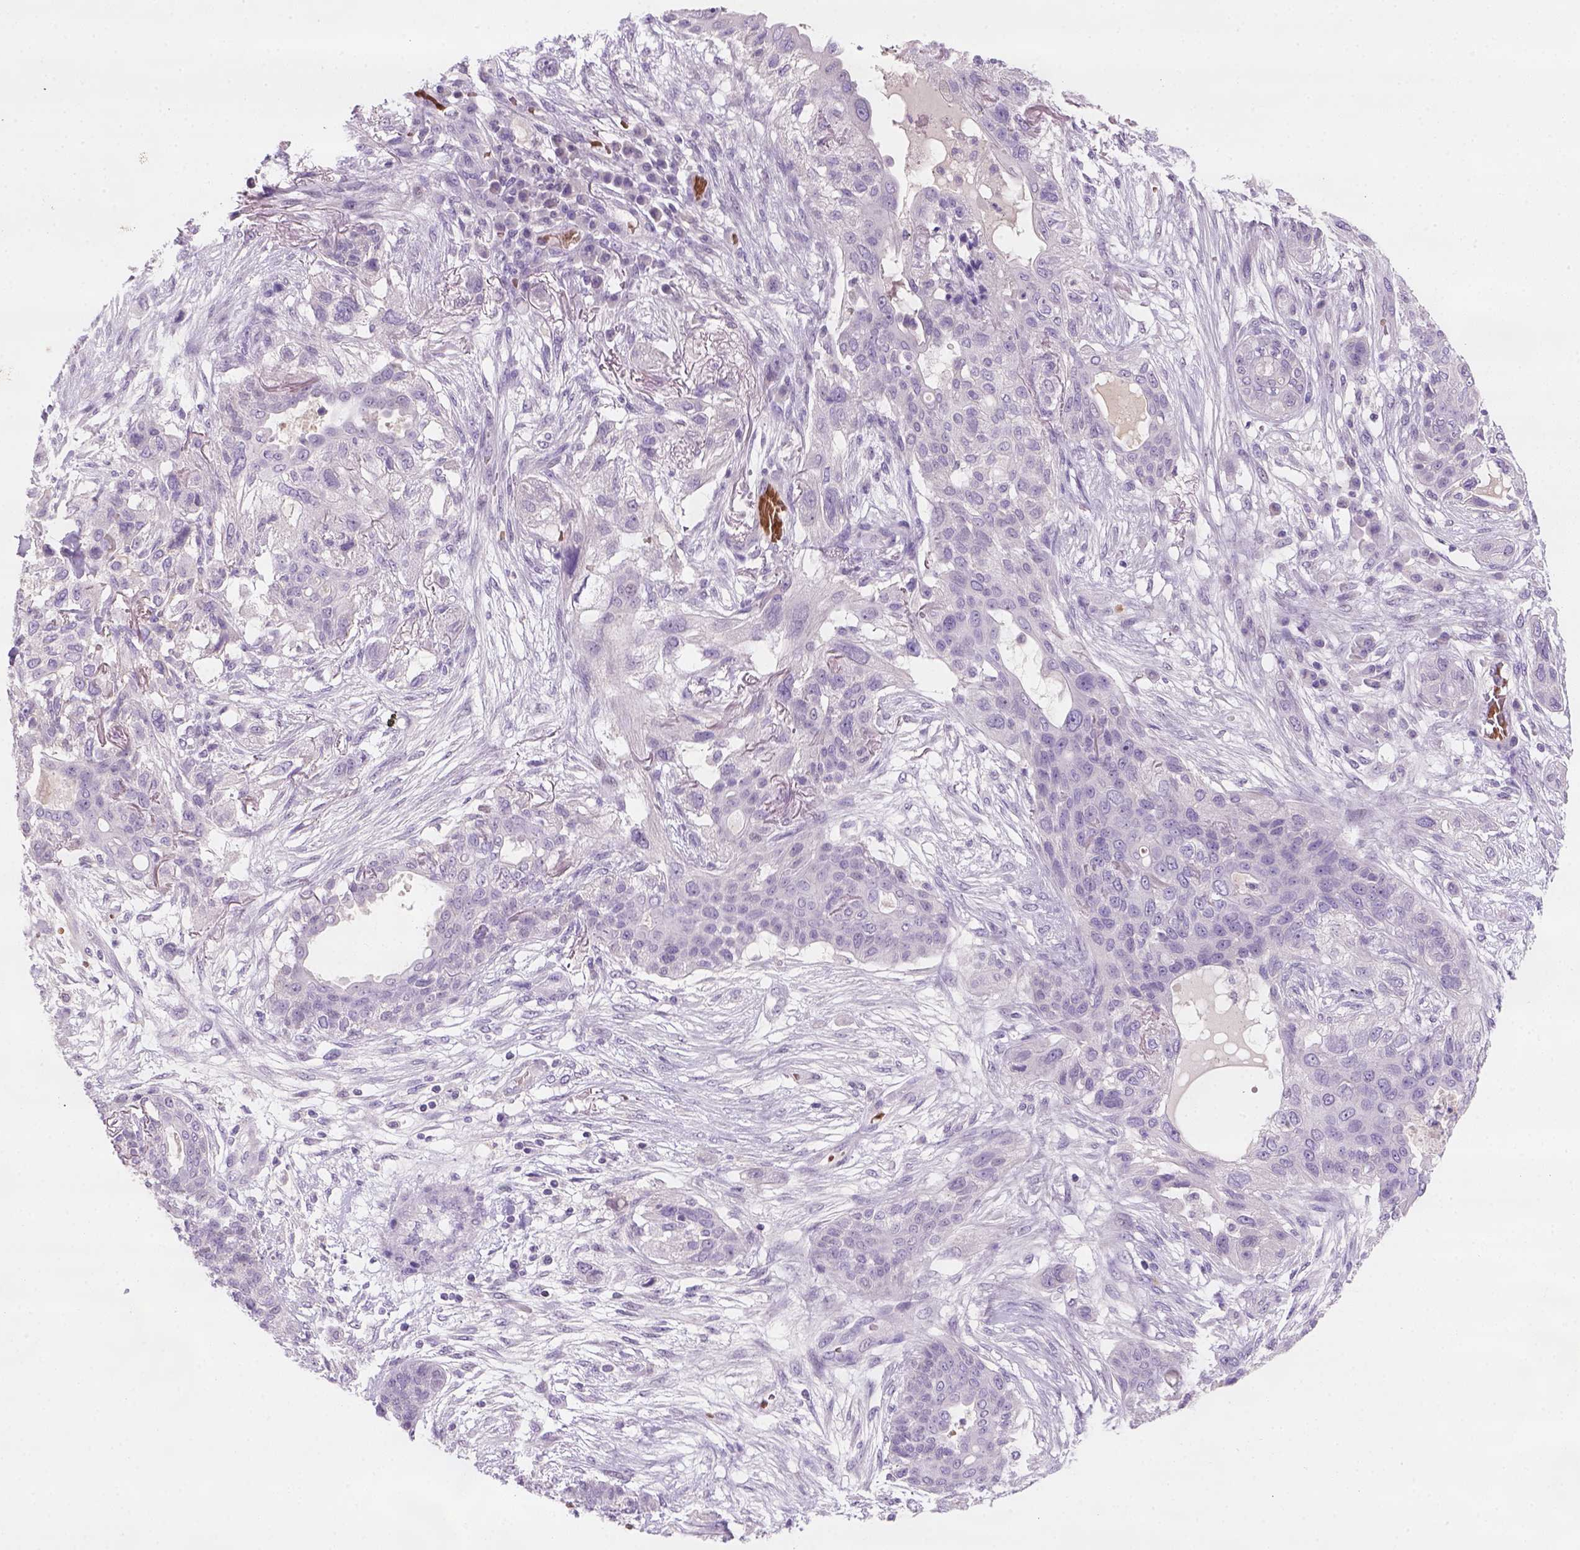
{"staining": {"intensity": "negative", "quantity": "none", "location": "none"}, "tissue": "lung cancer", "cell_type": "Tumor cells", "image_type": "cancer", "snomed": [{"axis": "morphology", "description": "Squamous cell carcinoma, NOS"}, {"axis": "topography", "description": "Lung"}], "caption": "Immunohistochemistry of lung cancer (squamous cell carcinoma) displays no staining in tumor cells. (DAB (3,3'-diaminobenzidine) immunohistochemistry (IHC) visualized using brightfield microscopy, high magnification).", "gene": "ZMAT4", "patient": {"sex": "female", "age": 70}}